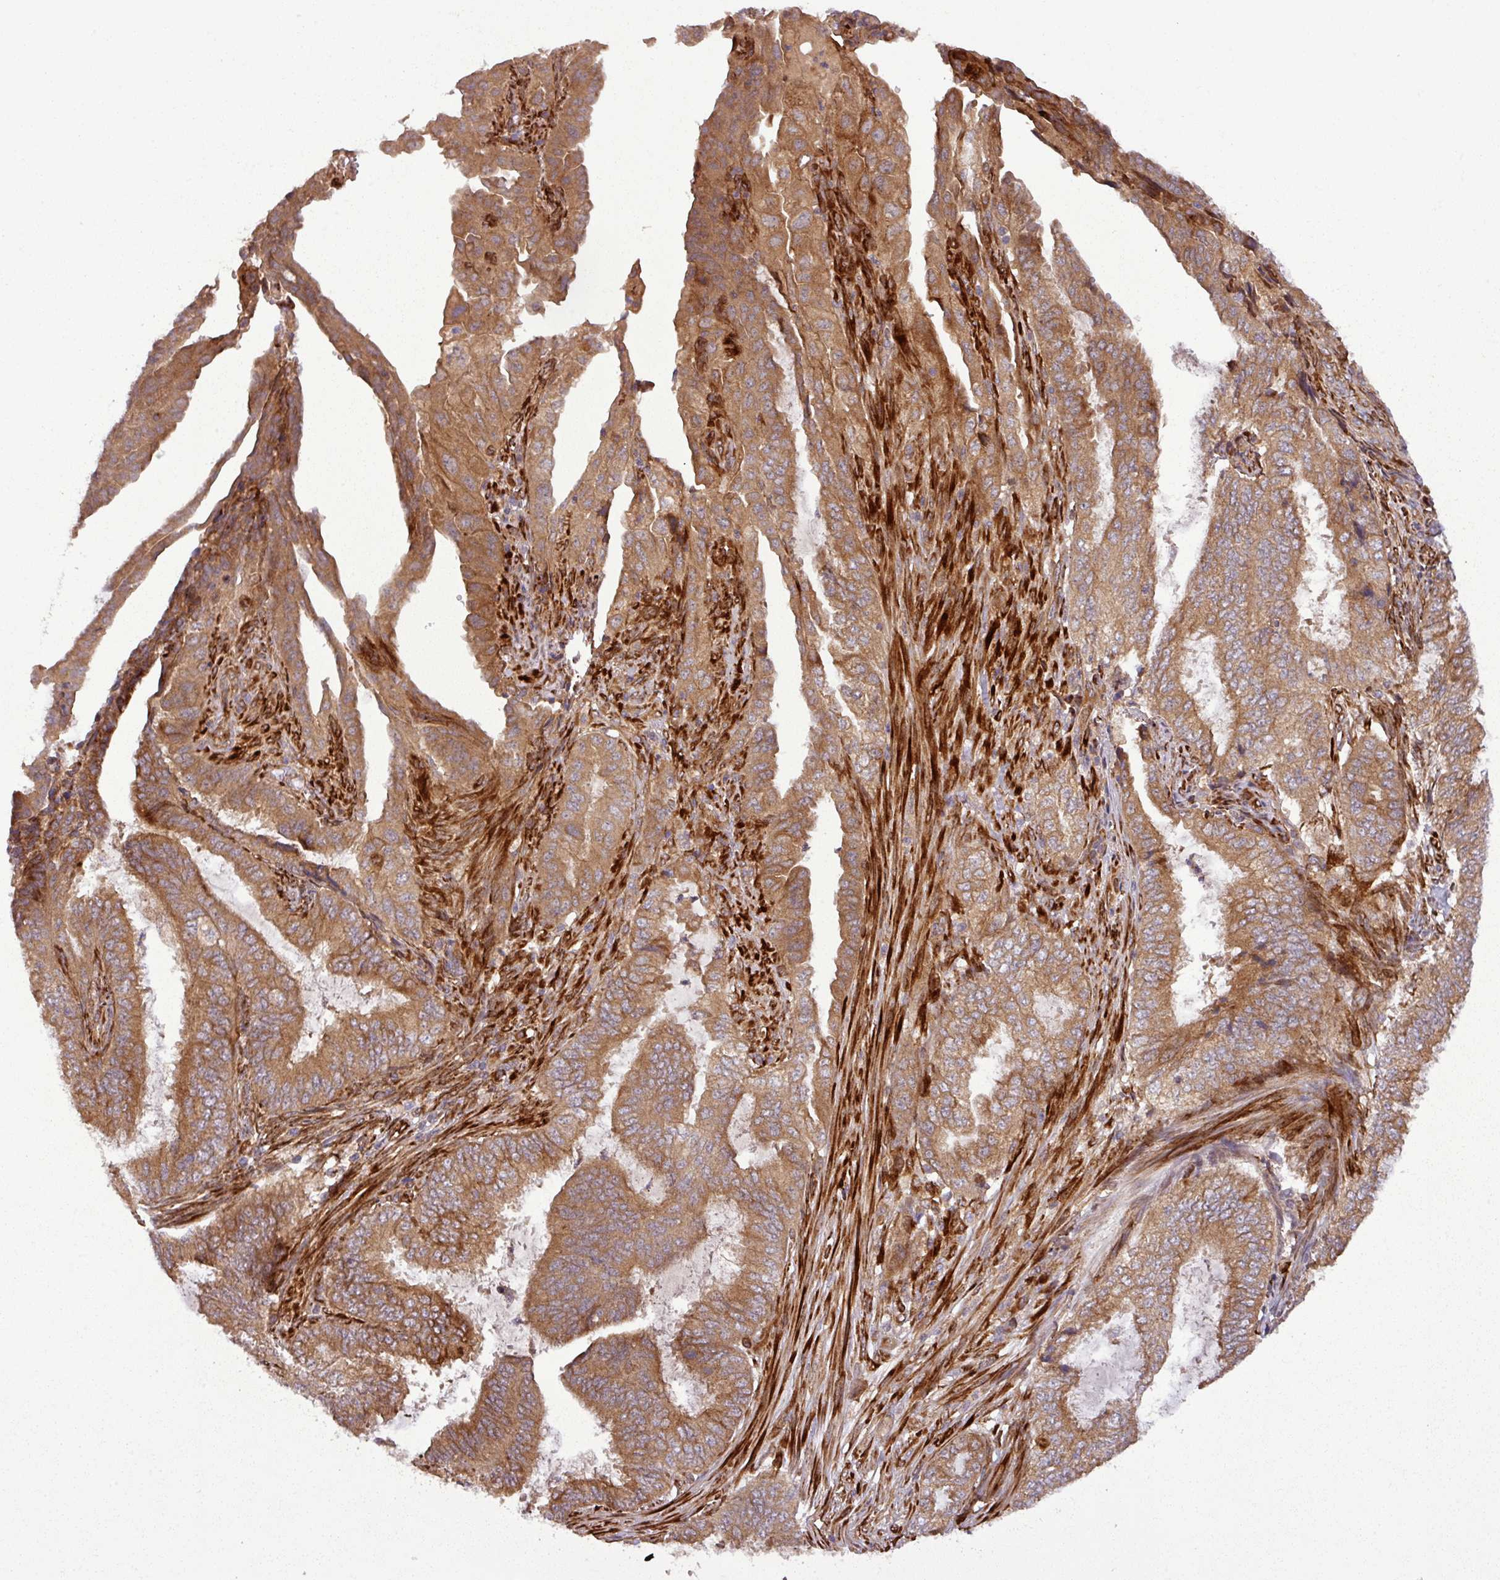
{"staining": {"intensity": "strong", "quantity": ">75%", "location": "cytoplasmic/membranous"}, "tissue": "endometrial cancer", "cell_type": "Tumor cells", "image_type": "cancer", "snomed": [{"axis": "morphology", "description": "Adenocarcinoma, NOS"}, {"axis": "topography", "description": "Endometrium"}], "caption": "This photomicrograph demonstrates immunohistochemistry (IHC) staining of human adenocarcinoma (endometrial), with high strong cytoplasmic/membranous staining in about >75% of tumor cells.", "gene": "ART1", "patient": {"sex": "female", "age": 51}}